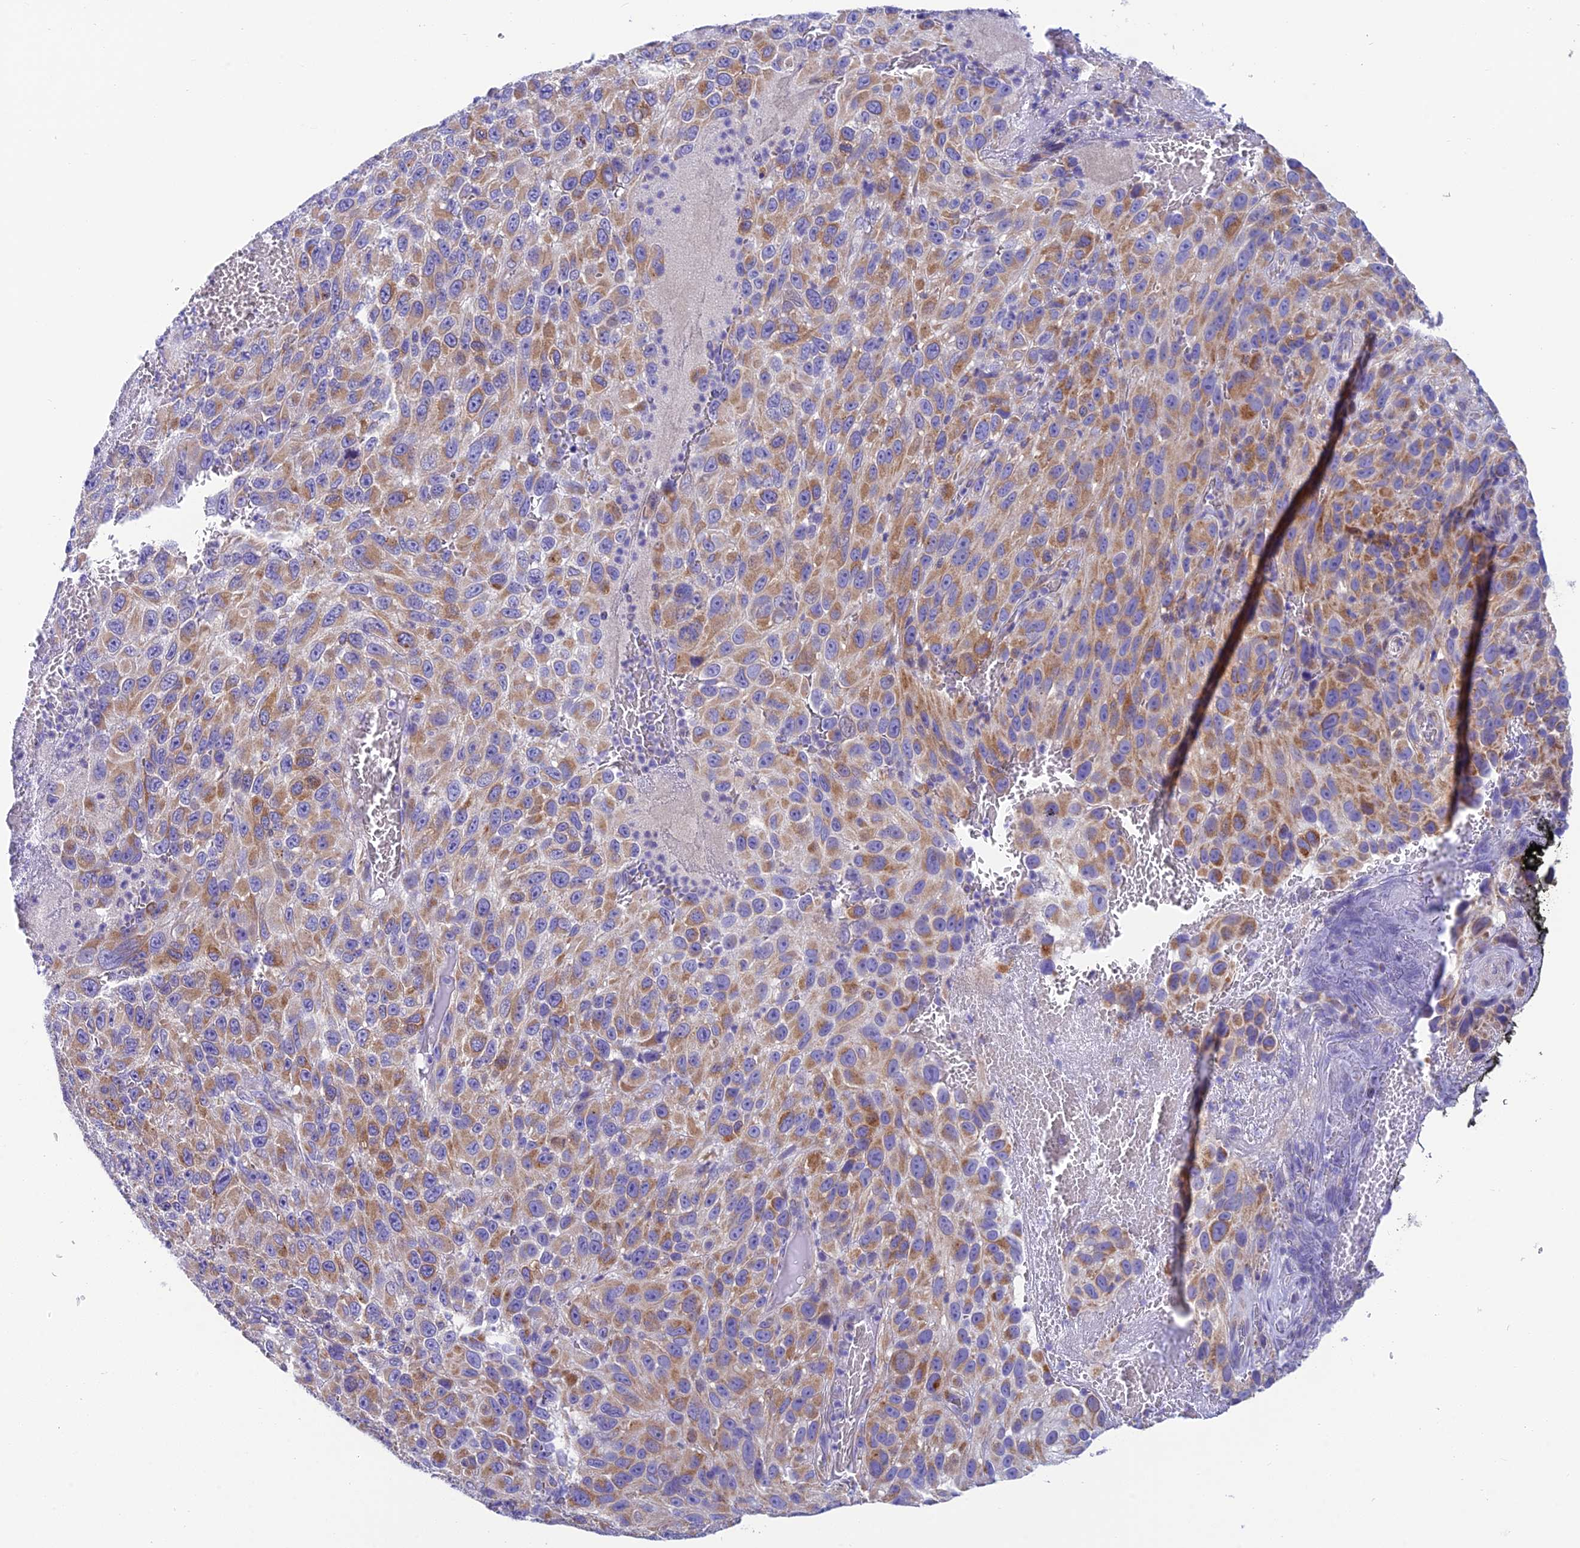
{"staining": {"intensity": "moderate", "quantity": ">75%", "location": "cytoplasmic/membranous"}, "tissue": "melanoma", "cell_type": "Tumor cells", "image_type": "cancer", "snomed": [{"axis": "morphology", "description": "Normal tissue, NOS"}, {"axis": "morphology", "description": "Malignant melanoma, NOS"}, {"axis": "topography", "description": "Skin"}], "caption": "This is a photomicrograph of immunohistochemistry (IHC) staining of melanoma, which shows moderate staining in the cytoplasmic/membranous of tumor cells.", "gene": "REEP4", "patient": {"sex": "female", "age": 96}}